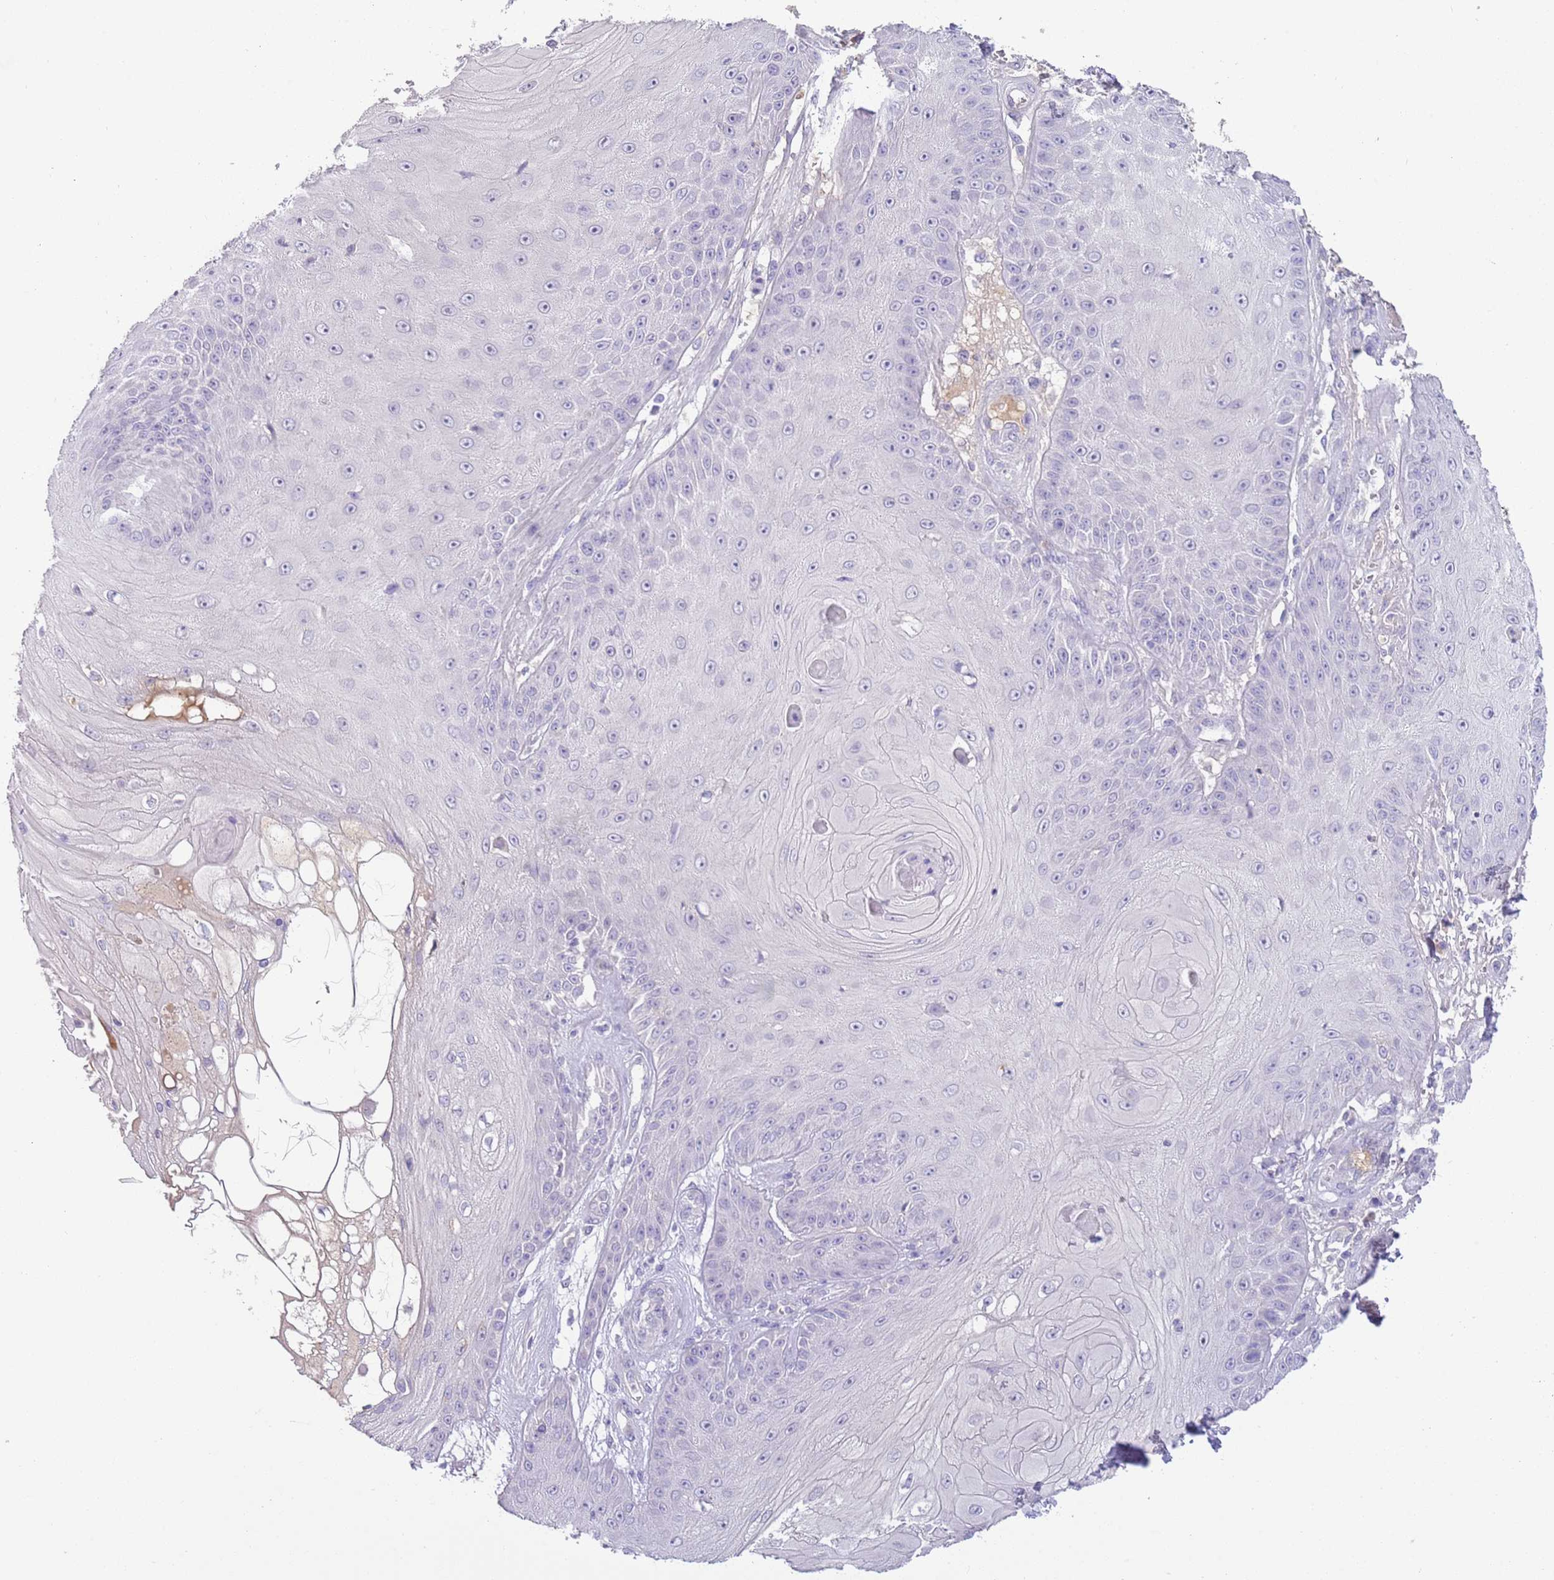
{"staining": {"intensity": "negative", "quantity": "none", "location": "none"}, "tissue": "skin cancer", "cell_type": "Tumor cells", "image_type": "cancer", "snomed": [{"axis": "morphology", "description": "Squamous cell carcinoma, NOS"}, {"axis": "topography", "description": "Skin"}], "caption": "High power microscopy photomicrograph of an IHC micrograph of squamous cell carcinoma (skin), revealing no significant expression in tumor cells.", "gene": "IGFL4", "patient": {"sex": "male", "age": 70}}